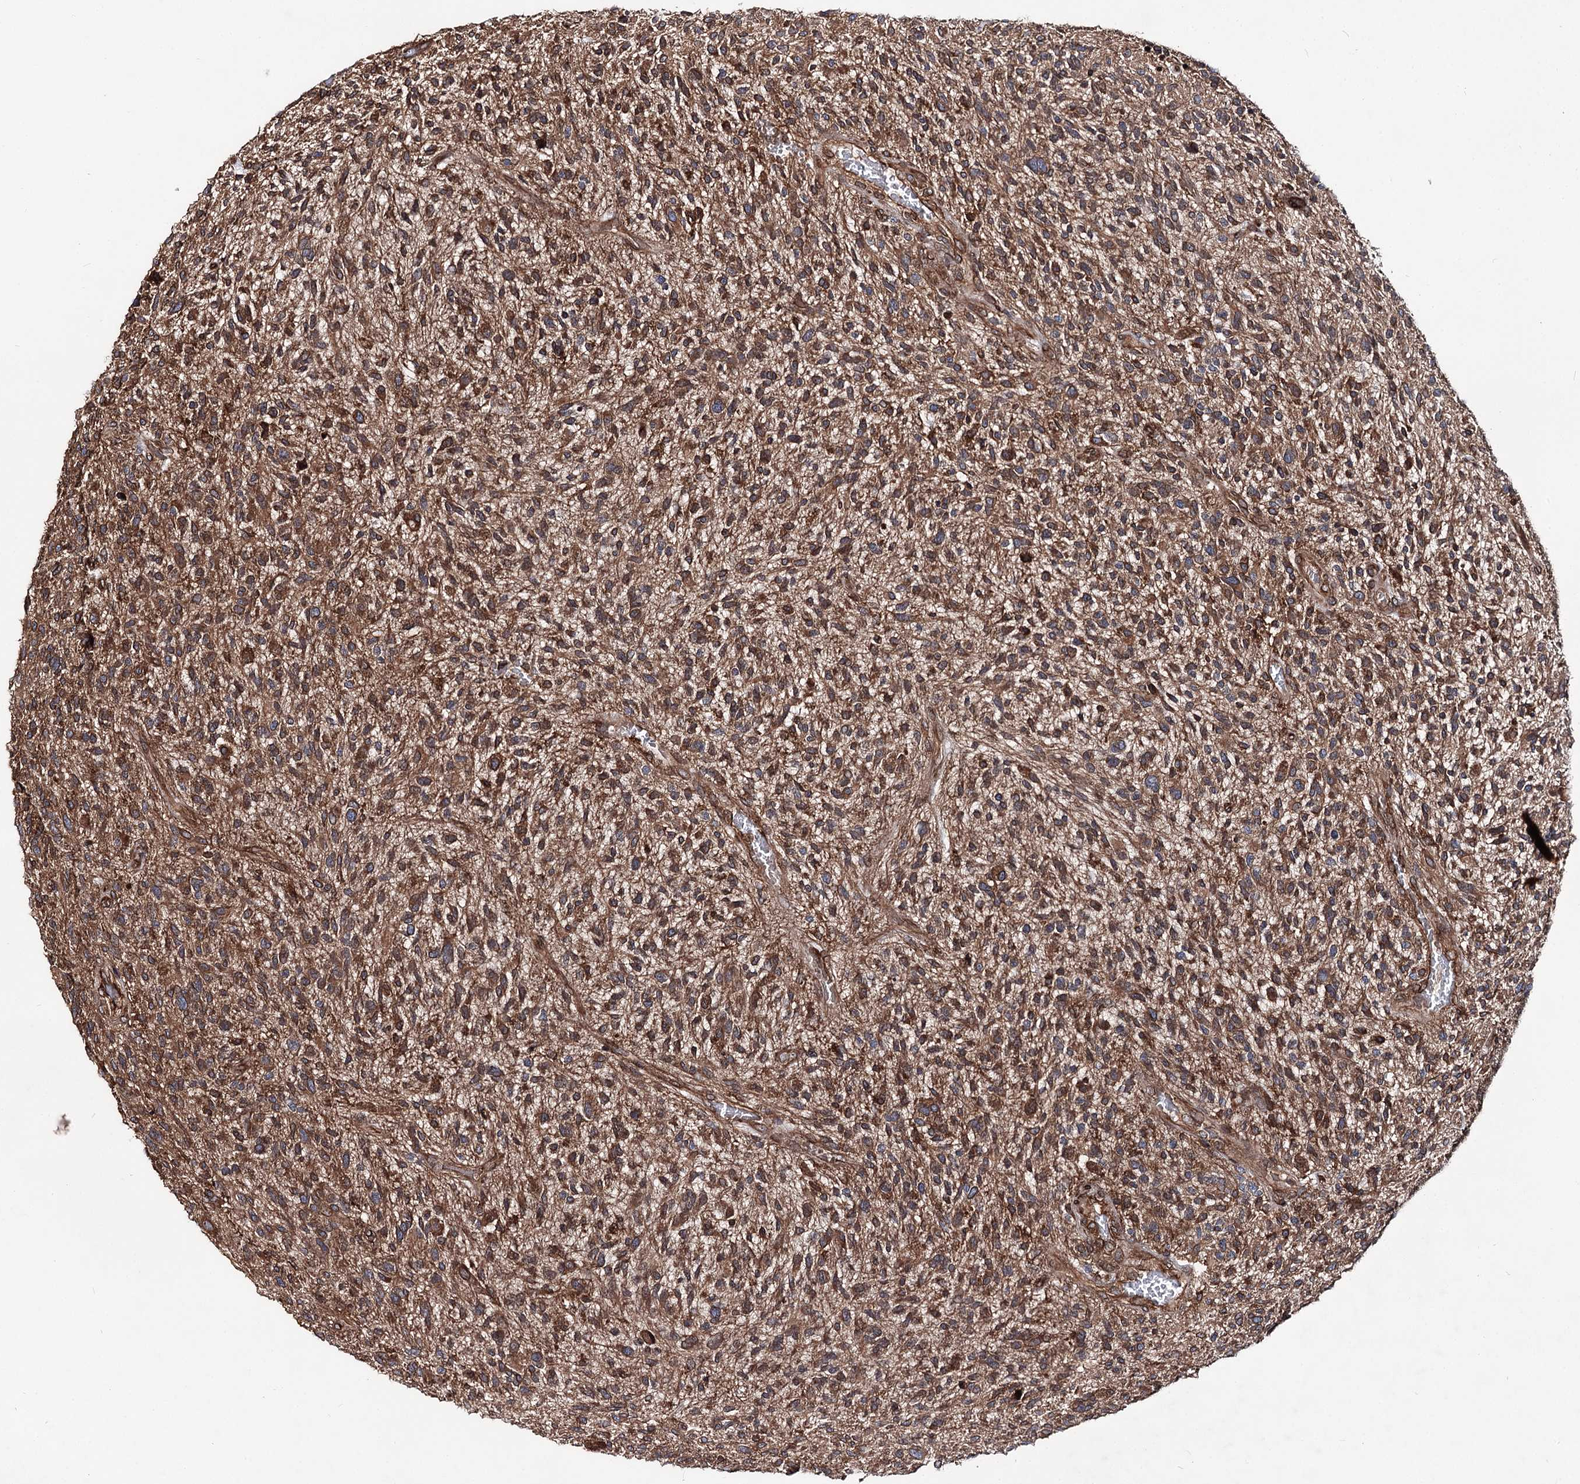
{"staining": {"intensity": "moderate", "quantity": ">75%", "location": "cytoplasmic/membranous"}, "tissue": "glioma", "cell_type": "Tumor cells", "image_type": "cancer", "snomed": [{"axis": "morphology", "description": "Glioma, malignant, High grade"}, {"axis": "topography", "description": "Brain"}], "caption": "Immunohistochemistry (IHC) (DAB) staining of glioma displays moderate cytoplasmic/membranous protein positivity in approximately >75% of tumor cells.", "gene": "FGFR1OP2", "patient": {"sex": "male", "age": 47}}